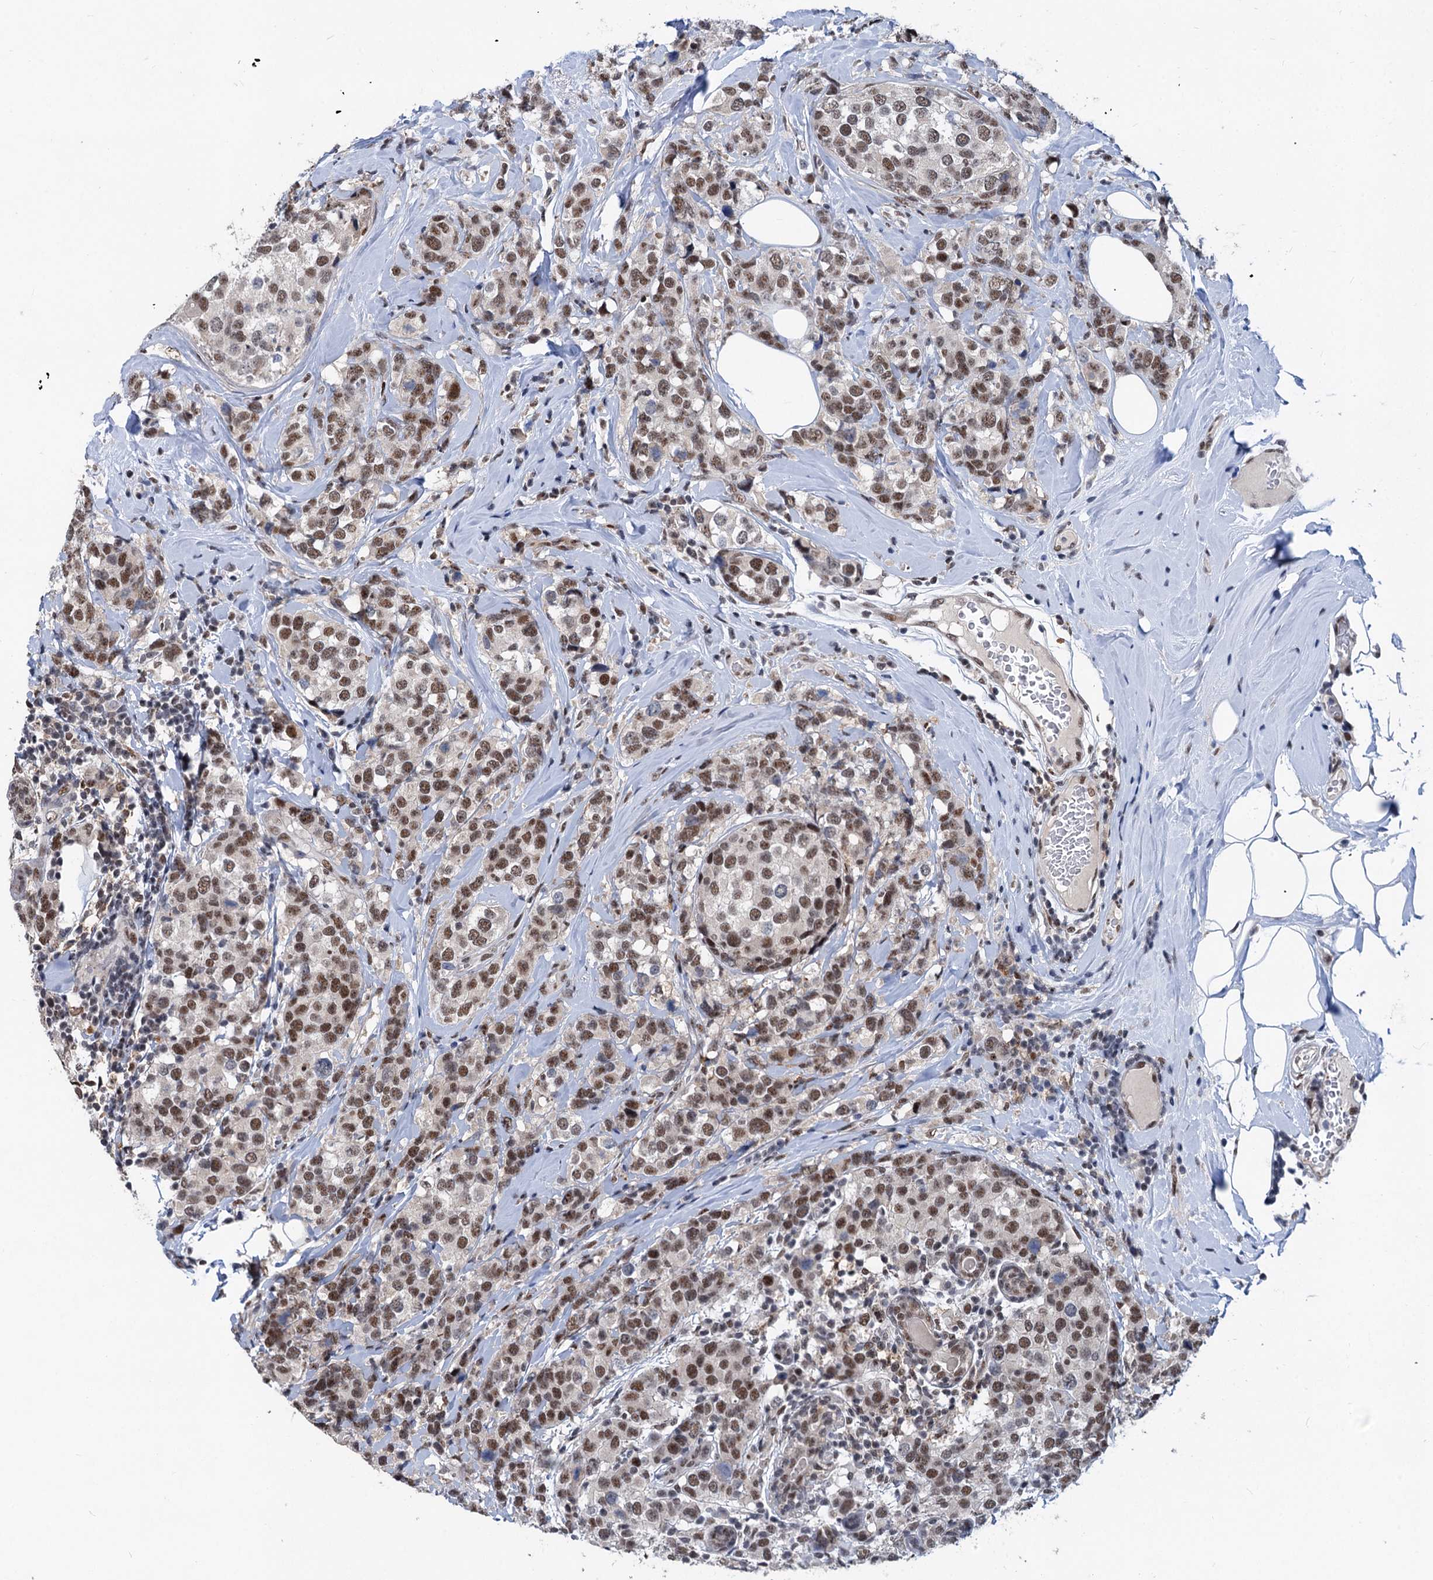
{"staining": {"intensity": "moderate", "quantity": ">75%", "location": "nuclear"}, "tissue": "breast cancer", "cell_type": "Tumor cells", "image_type": "cancer", "snomed": [{"axis": "morphology", "description": "Lobular carcinoma"}, {"axis": "topography", "description": "Breast"}], "caption": "This histopathology image displays immunohistochemistry staining of breast lobular carcinoma, with medium moderate nuclear positivity in about >75% of tumor cells.", "gene": "PHF8", "patient": {"sex": "female", "age": 59}}